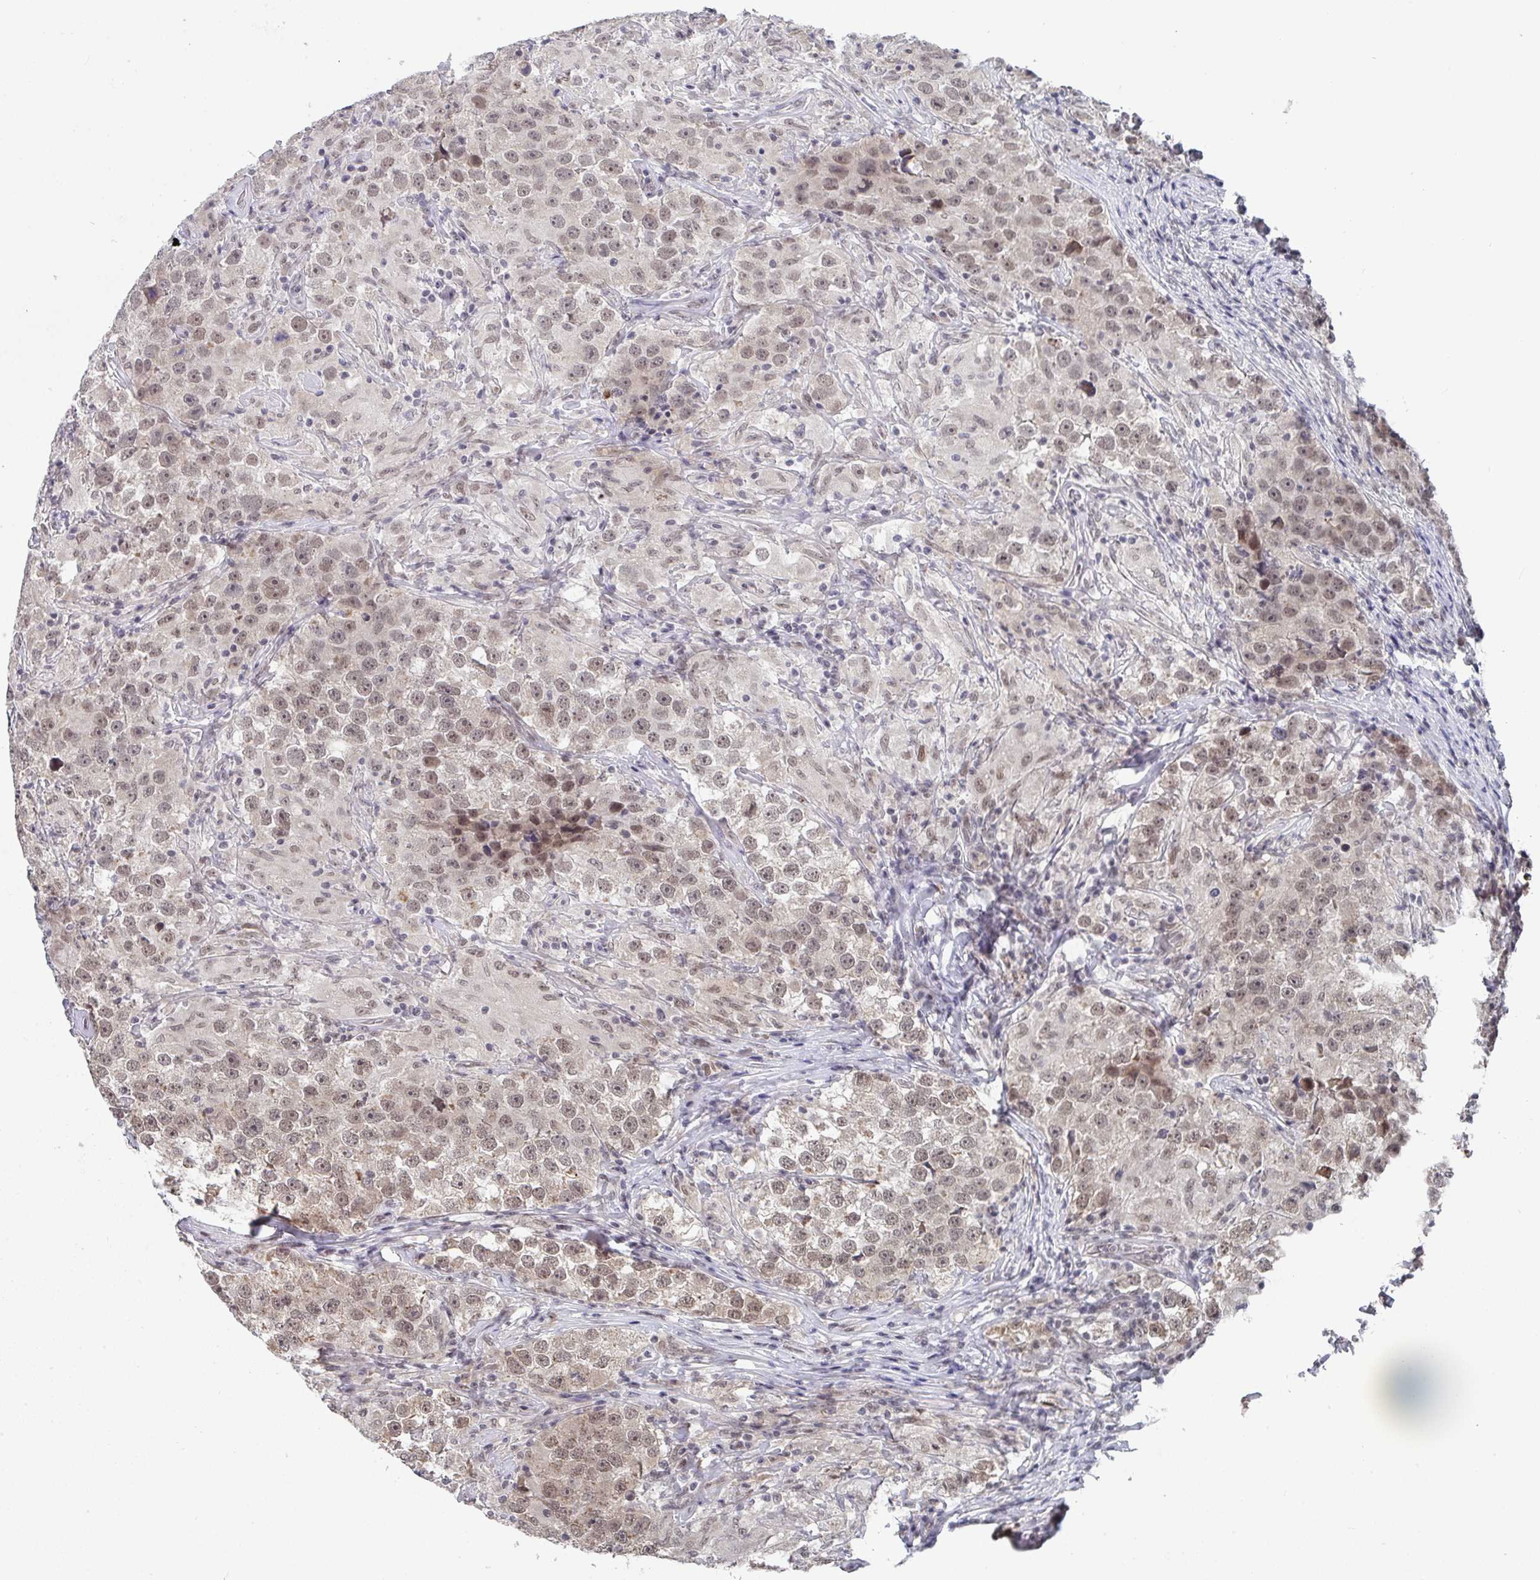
{"staining": {"intensity": "moderate", "quantity": ">75%", "location": "nuclear"}, "tissue": "testis cancer", "cell_type": "Tumor cells", "image_type": "cancer", "snomed": [{"axis": "morphology", "description": "Seminoma, NOS"}, {"axis": "topography", "description": "Testis"}], "caption": "Immunohistochemistry (IHC) of seminoma (testis) displays medium levels of moderate nuclear expression in approximately >75% of tumor cells. The staining was performed using DAB, with brown indicating positive protein expression. Nuclei are stained blue with hematoxylin.", "gene": "JMJD1C", "patient": {"sex": "male", "age": 46}}